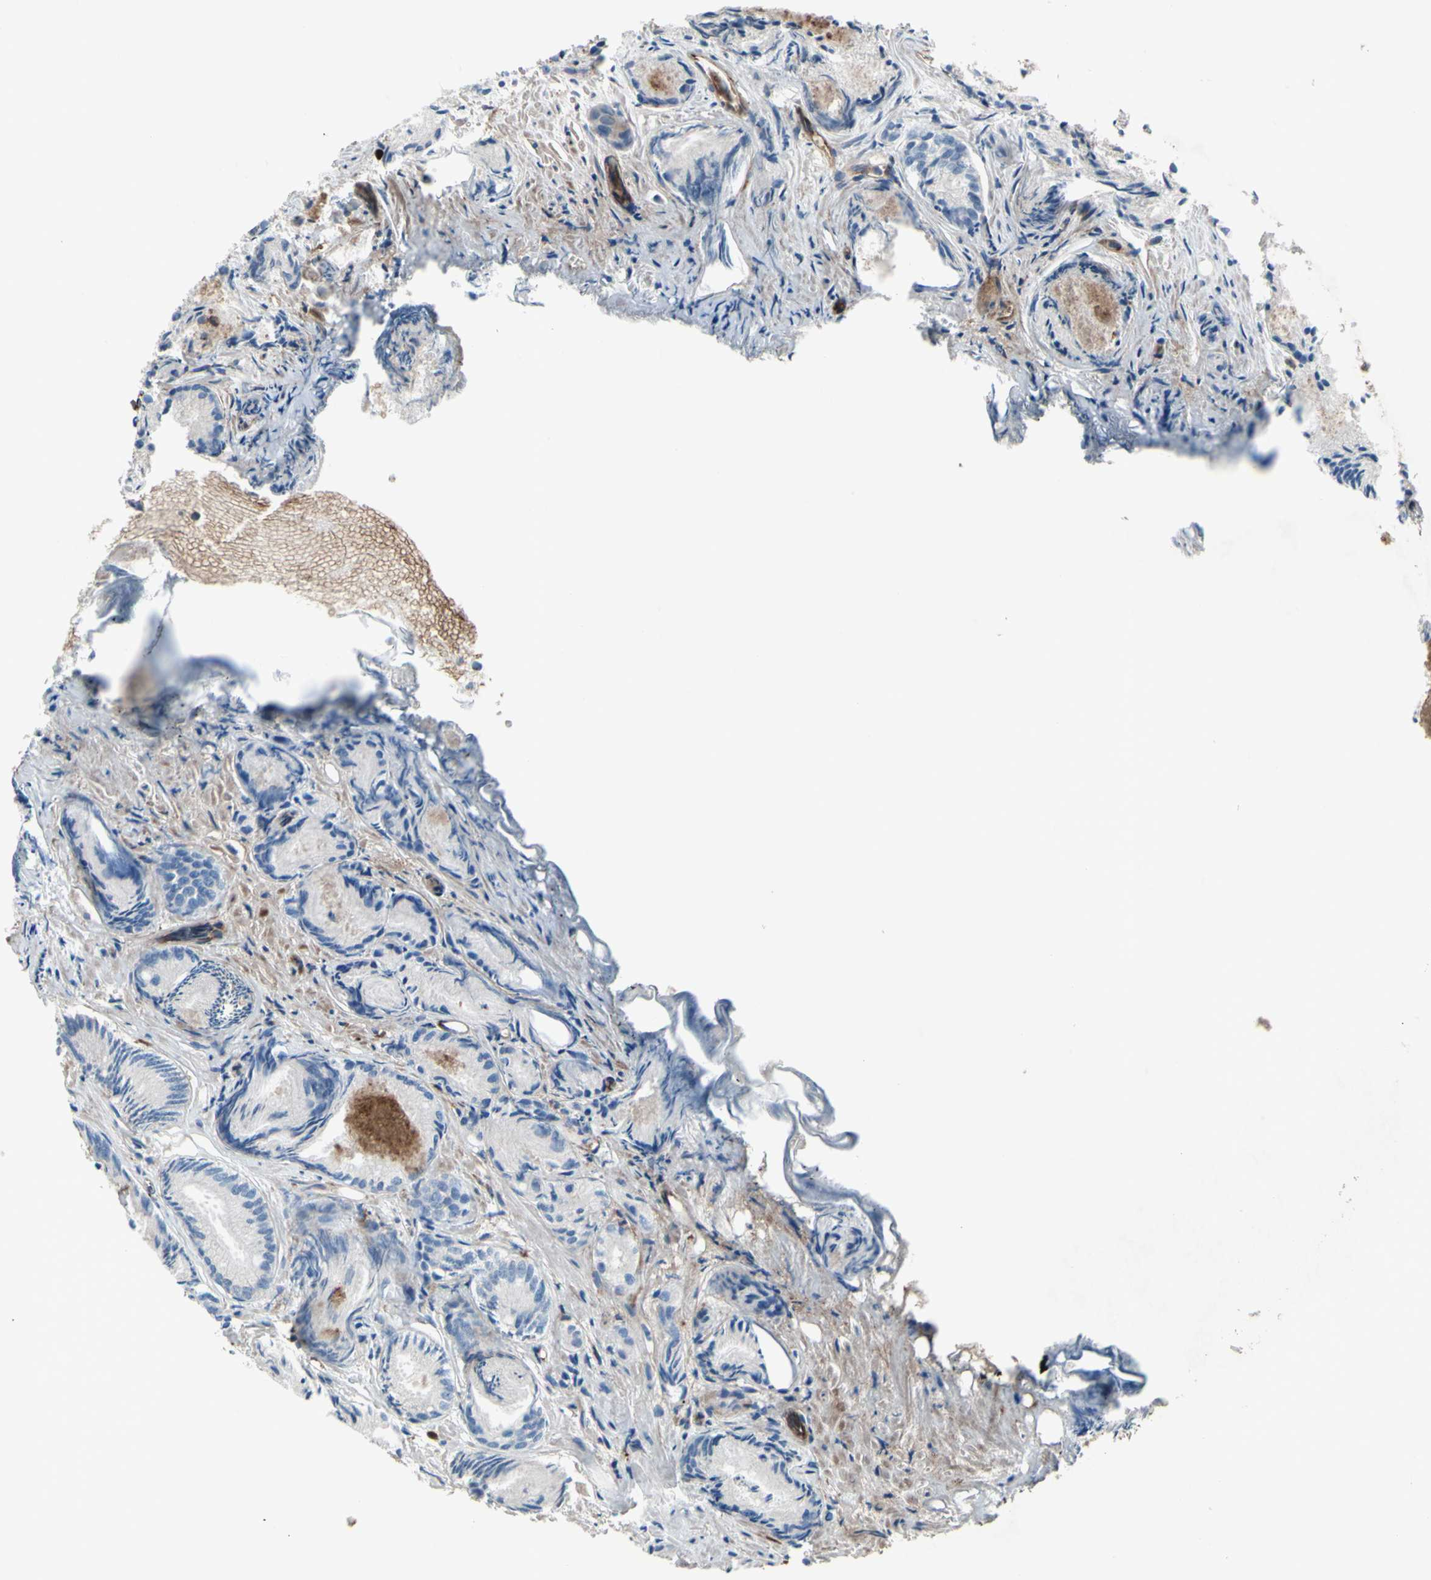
{"staining": {"intensity": "weak", "quantity": "25%-75%", "location": "cytoplasmic/membranous"}, "tissue": "prostate cancer", "cell_type": "Tumor cells", "image_type": "cancer", "snomed": [{"axis": "morphology", "description": "Adenocarcinoma, Low grade"}, {"axis": "topography", "description": "Prostate"}], "caption": "This is an image of immunohistochemistry staining of prostate cancer (low-grade adenocarcinoma), which shows weak positivity in the cytoplasmic/membranous of tumor cells.", "gene": "EMC7", "patient": {"sex": "male", "age": 72}}